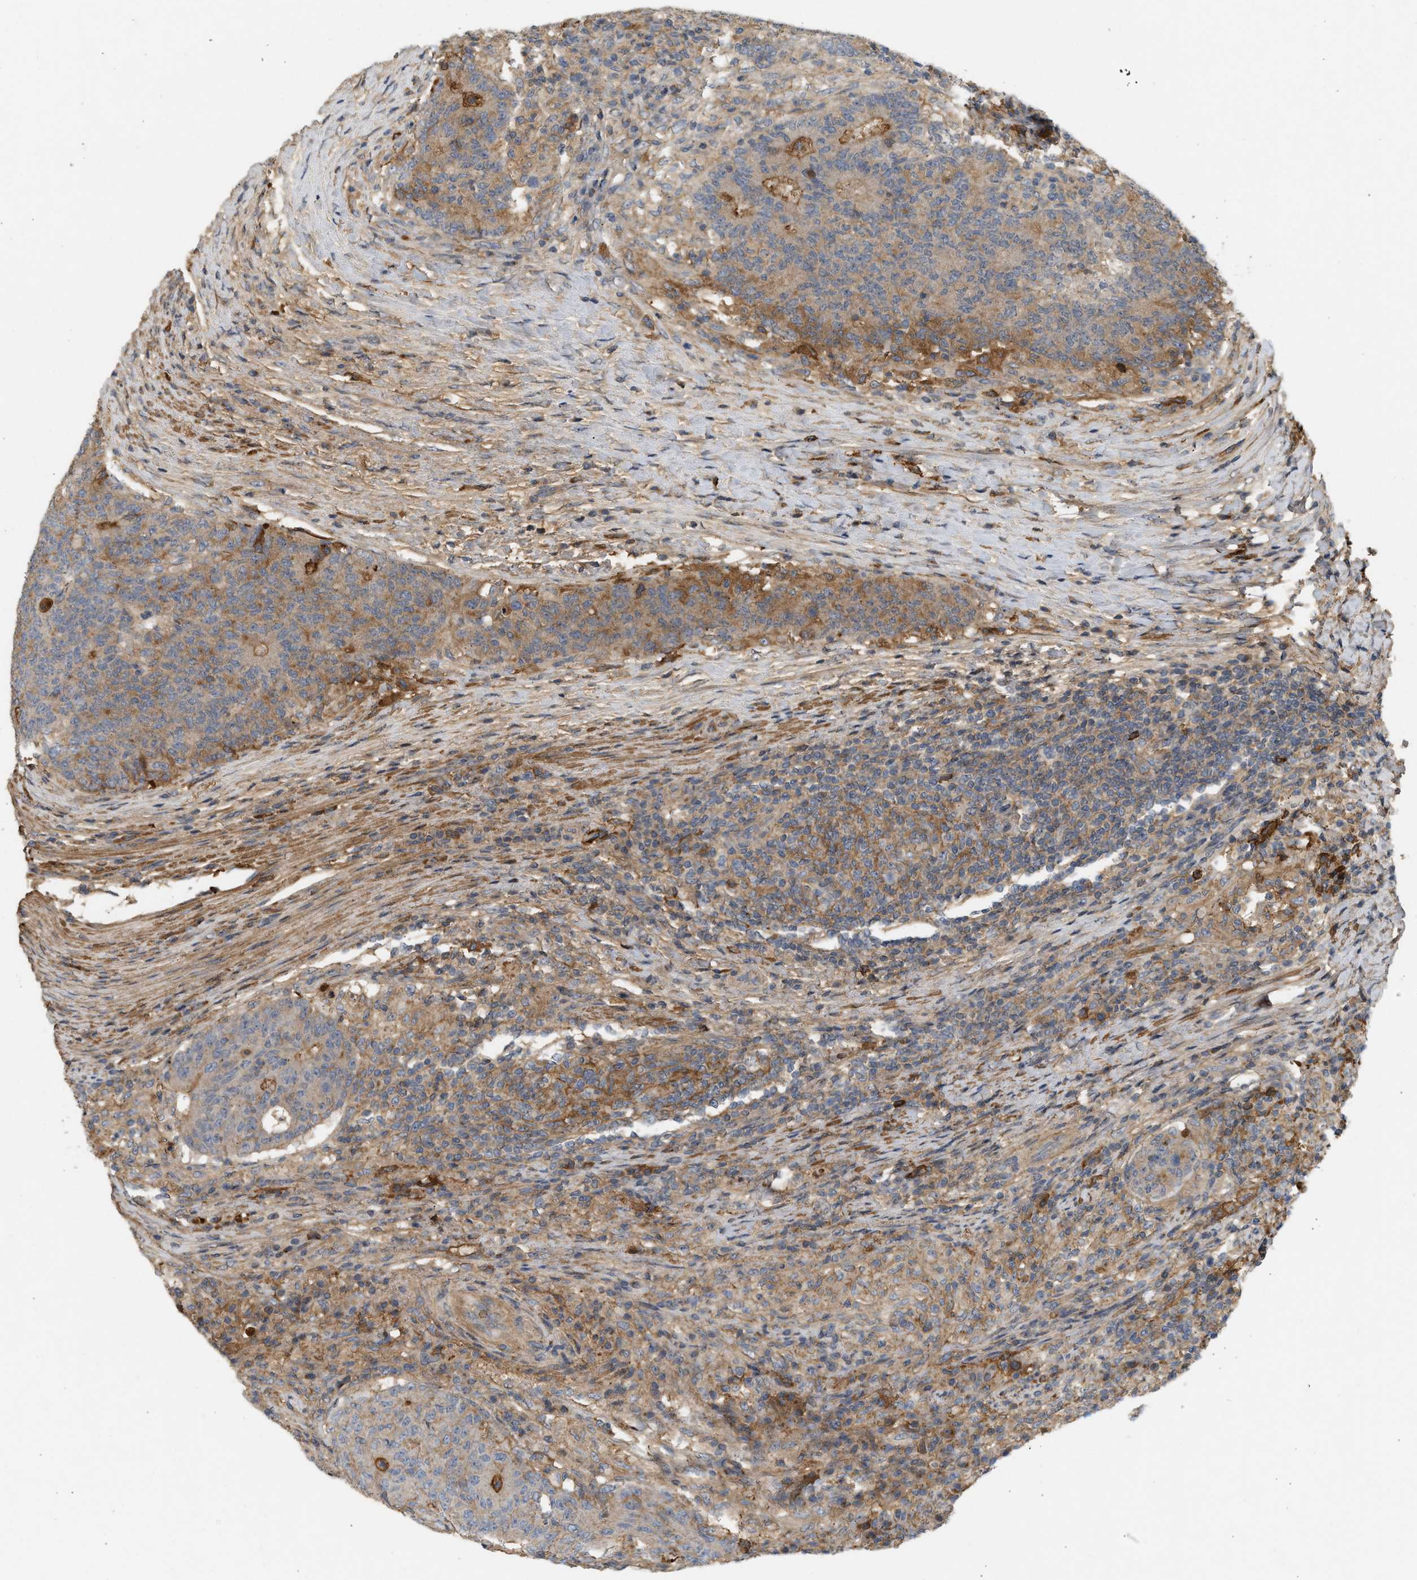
{"staining": {"intensity": "weak", "quantity": ">75%", "location": "cytoplasmic/membranous"}, "tissue": "colorectal cancer", "cell_type": "Tumor cells", "image_type": "cancer", "snomed": [{"axis": "morphology", "description": "Normal tissue, NOS"}, {"axis": "morphology", "description": "Adenocarcinoma, NOS"}, {"axis": "topography", "description": "Colon"}], "caption": "Human colorectal cancer stained with a protein marker exhibits weak staining in tumor cells.", "gene": "F8", "patient": {"sex": "female", "age": 75}}